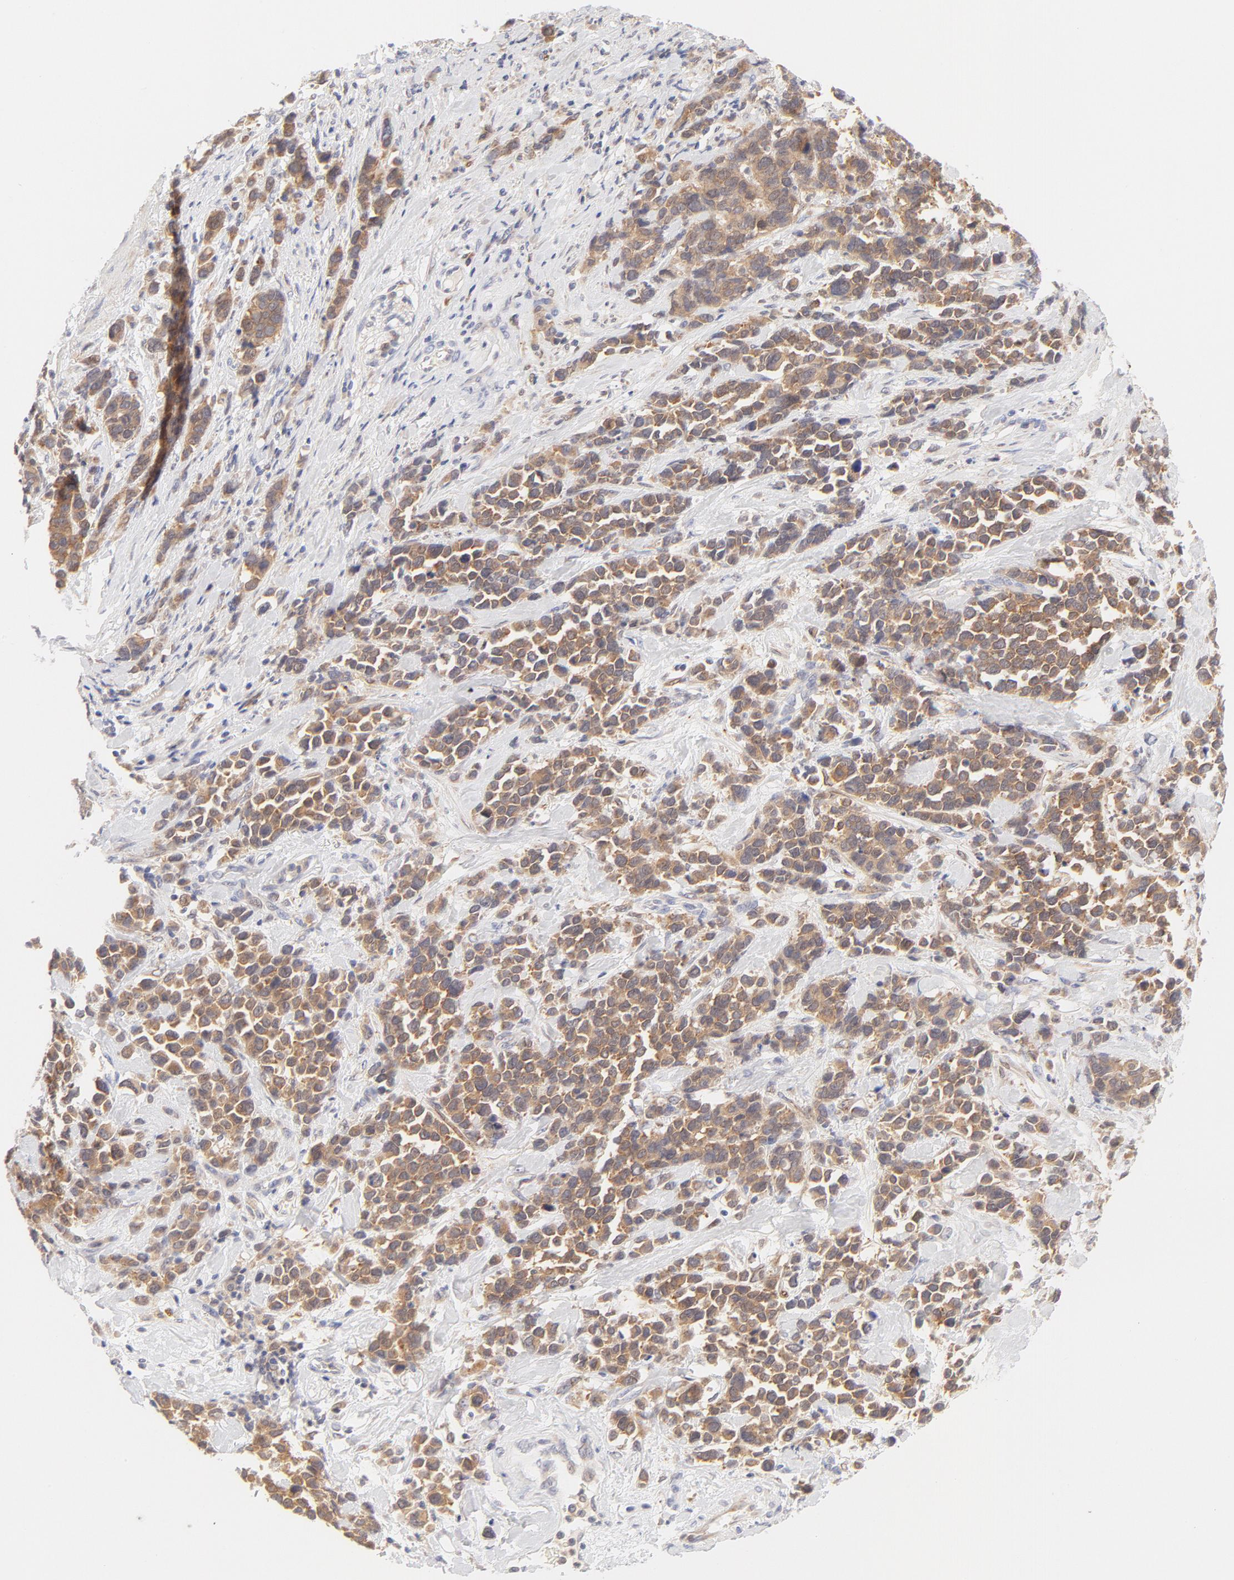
{"staining": {"intensity": "moderate", "quantity": ">75%", "location": "cytoplasmic/membranous"}, "tissue": "stomach cancer", "cell_type": "Tumor cells", "image_type": "cancer", "snomed": [{"axis": "morphology", "description": "Adenocarcinoma, NOS"}, {"axis": "topography", "description": "Stomach, upper"}], "caption": "Tumor cells display moderate cytoplasmic/membranous expression in about >75% of cells in stomach adenocarcinoma.", "gene": "RPS6KA1", "patient": {"sex": "male", "age": 71}}